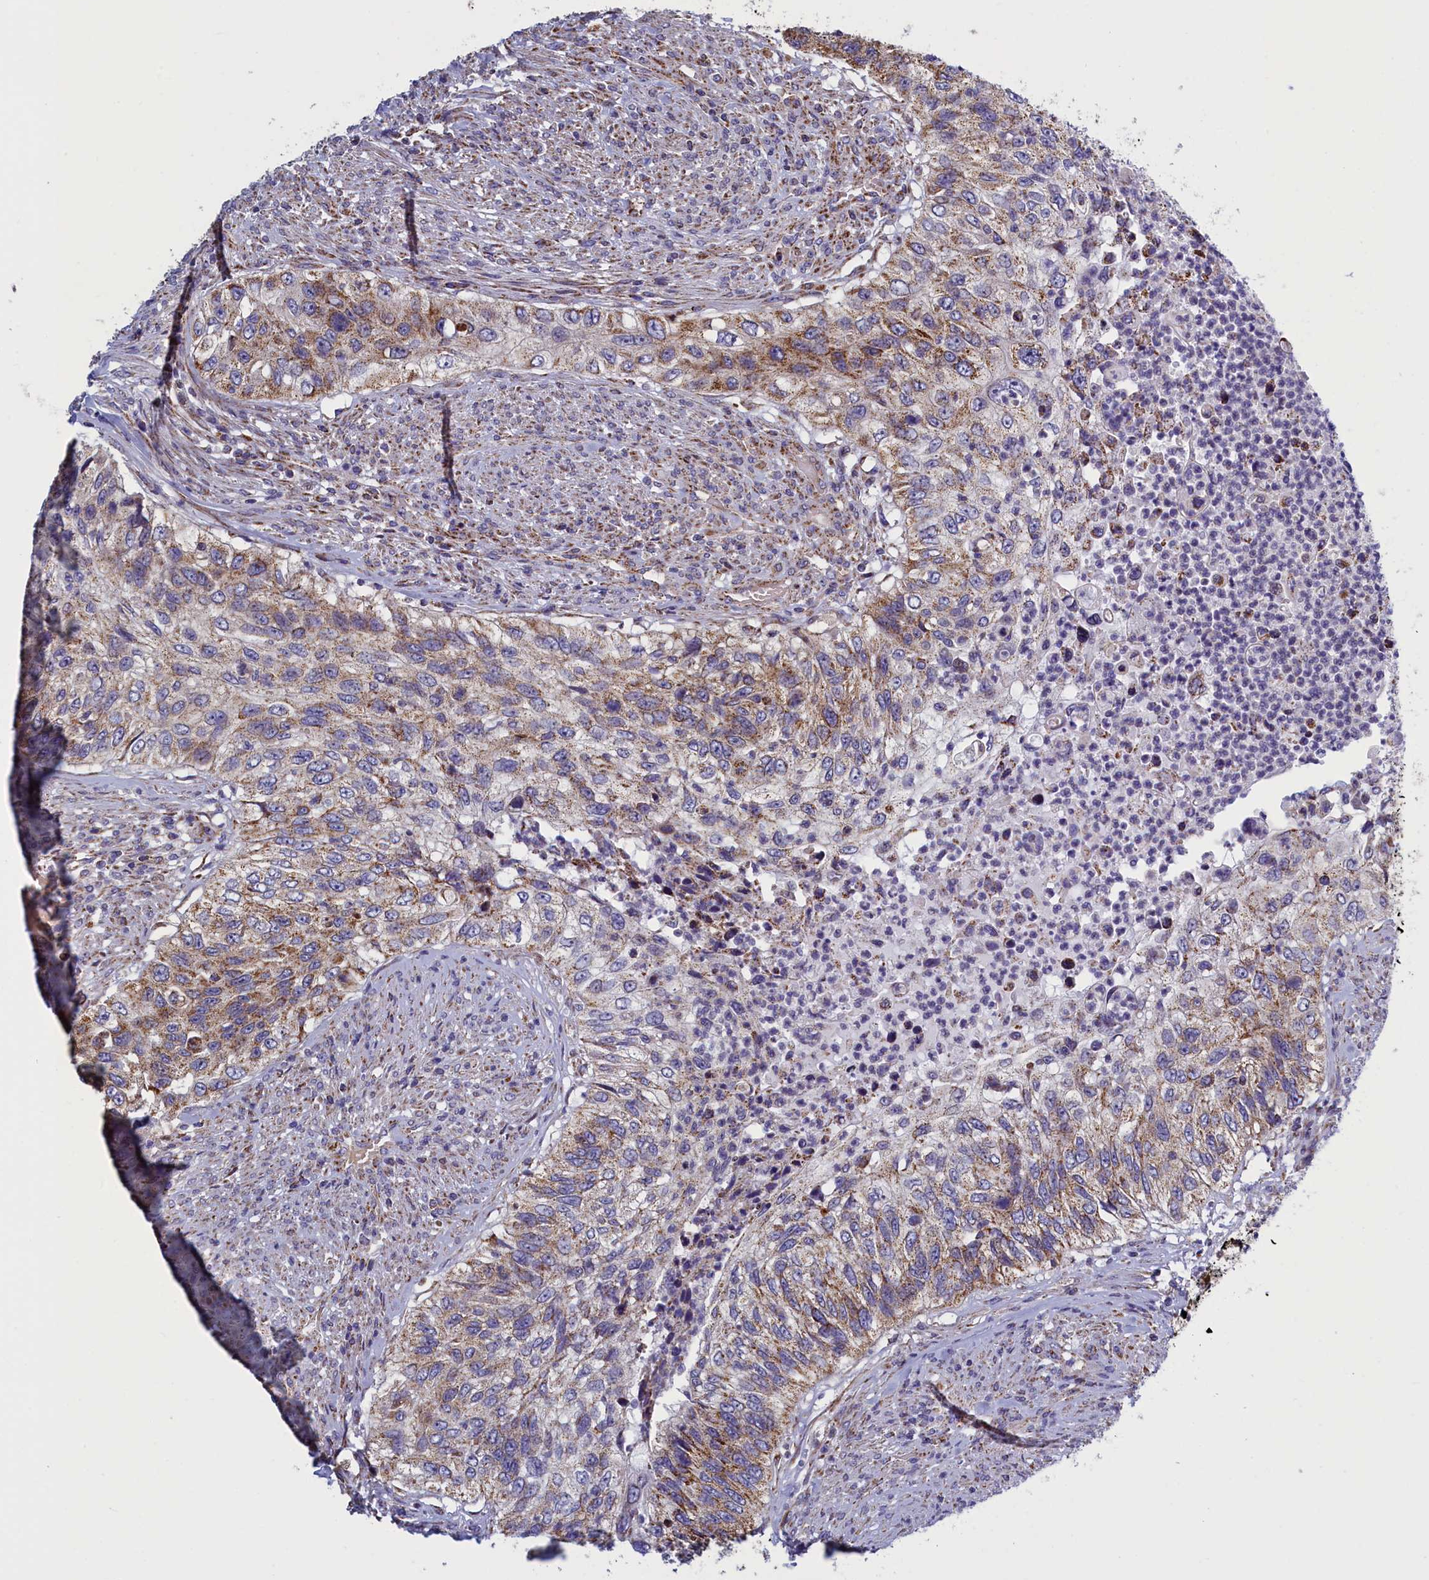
{"staining": {"intensity": "moderate", "quantity": "25%-75%", "location": "cytoplasmic/membranous"}, "tissue": "urothelial cancer", "cell_type": "Tumor cells", "image_type": "cancer", "snomed": [{"axis": "morphology", "description": "Urothelial carcinoma, High grade"}, {"axis": "topography", "description": "Urinary bladder"}], "caption": "Immunohistochemical staining of urothelial cancer displays medium levels of moderate cytoplasmic/membranous expression in approximately 25%-75% of tumor cells. (DAB IHC with brightfield microscopy, high magnification).", "gene": "IFT122", "patient": {"sex": "female", "age": 60}}